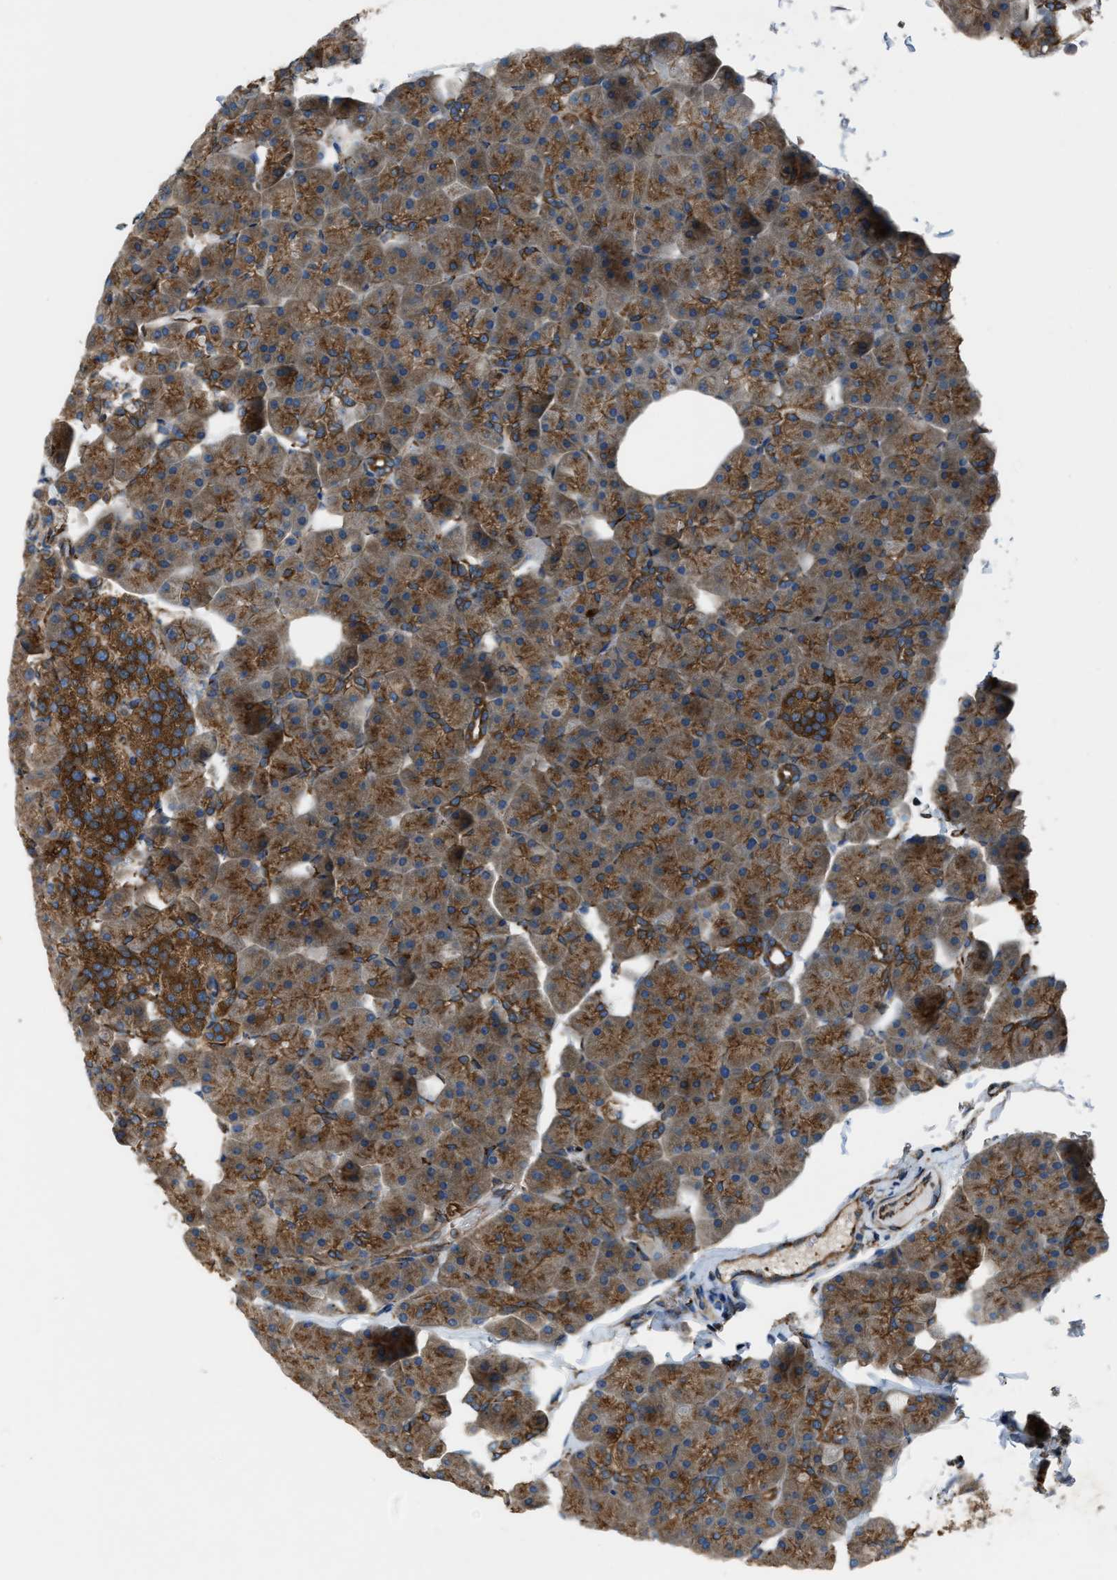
{"staining": {"intensity": "moderate", "quantity": ">75%", "location": "cytoplasmic/membranous"}, "tissue": "pancreas", "cell_type": "Exocrine glandular cells", "image_type": "normal", "snomed": [{"axis": "morphology", "description": "Normal tissue, NOS"}, {"axis": "topography", "description": "Pancreas"}], "caption": "Immunohistochemical staining of unremarkable pancreas shows moderate cytoplasmic/membranous protein positivity in about >75% of exocrine glandular cells. The staining was performed using DAB, with brown indicating positive protein expression. Nuclei are stained blue with hematoxylin.", "gene": "TRPC1", "patient": {"sex": "male", "age": 35}}